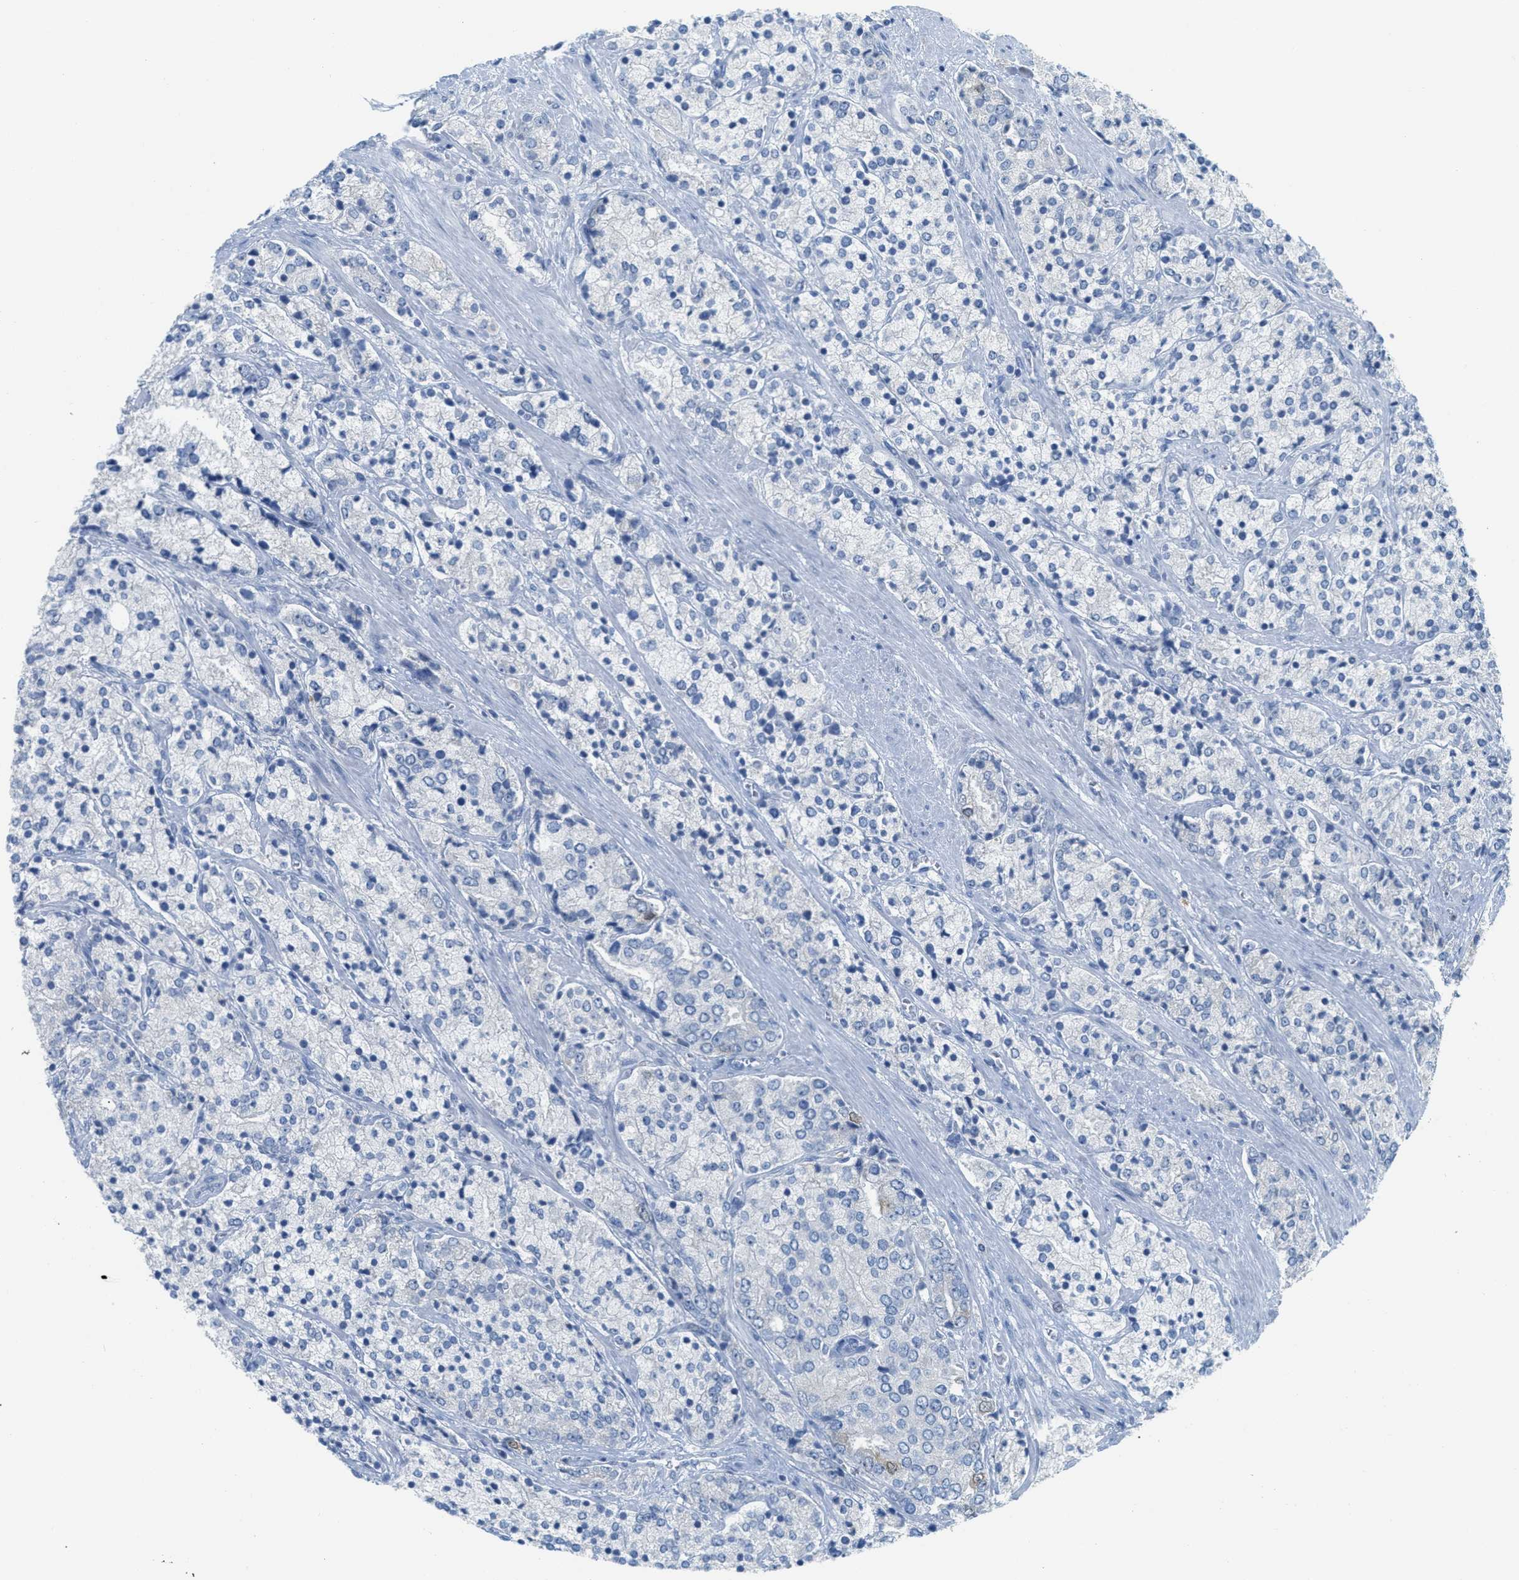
{"staining": {"intensity": "negative", "quantity": "none", "location": "none"}, "tissue": "prostate cancer", "cell_type": "Tumor cells", "image_type": "cancer", "snomed": [{"axis": "morphology", "description": "Adenocarcinoma, High grade"}, {"axis": "topography", "description": "Prostate"}], "caption": "This is an IHC micrograph of human prostate high-grade adenocarcinoma. There is no positivity in tumor cells.", "gene": "ORC6", "patient": {"sex": "male", "age": 71}}